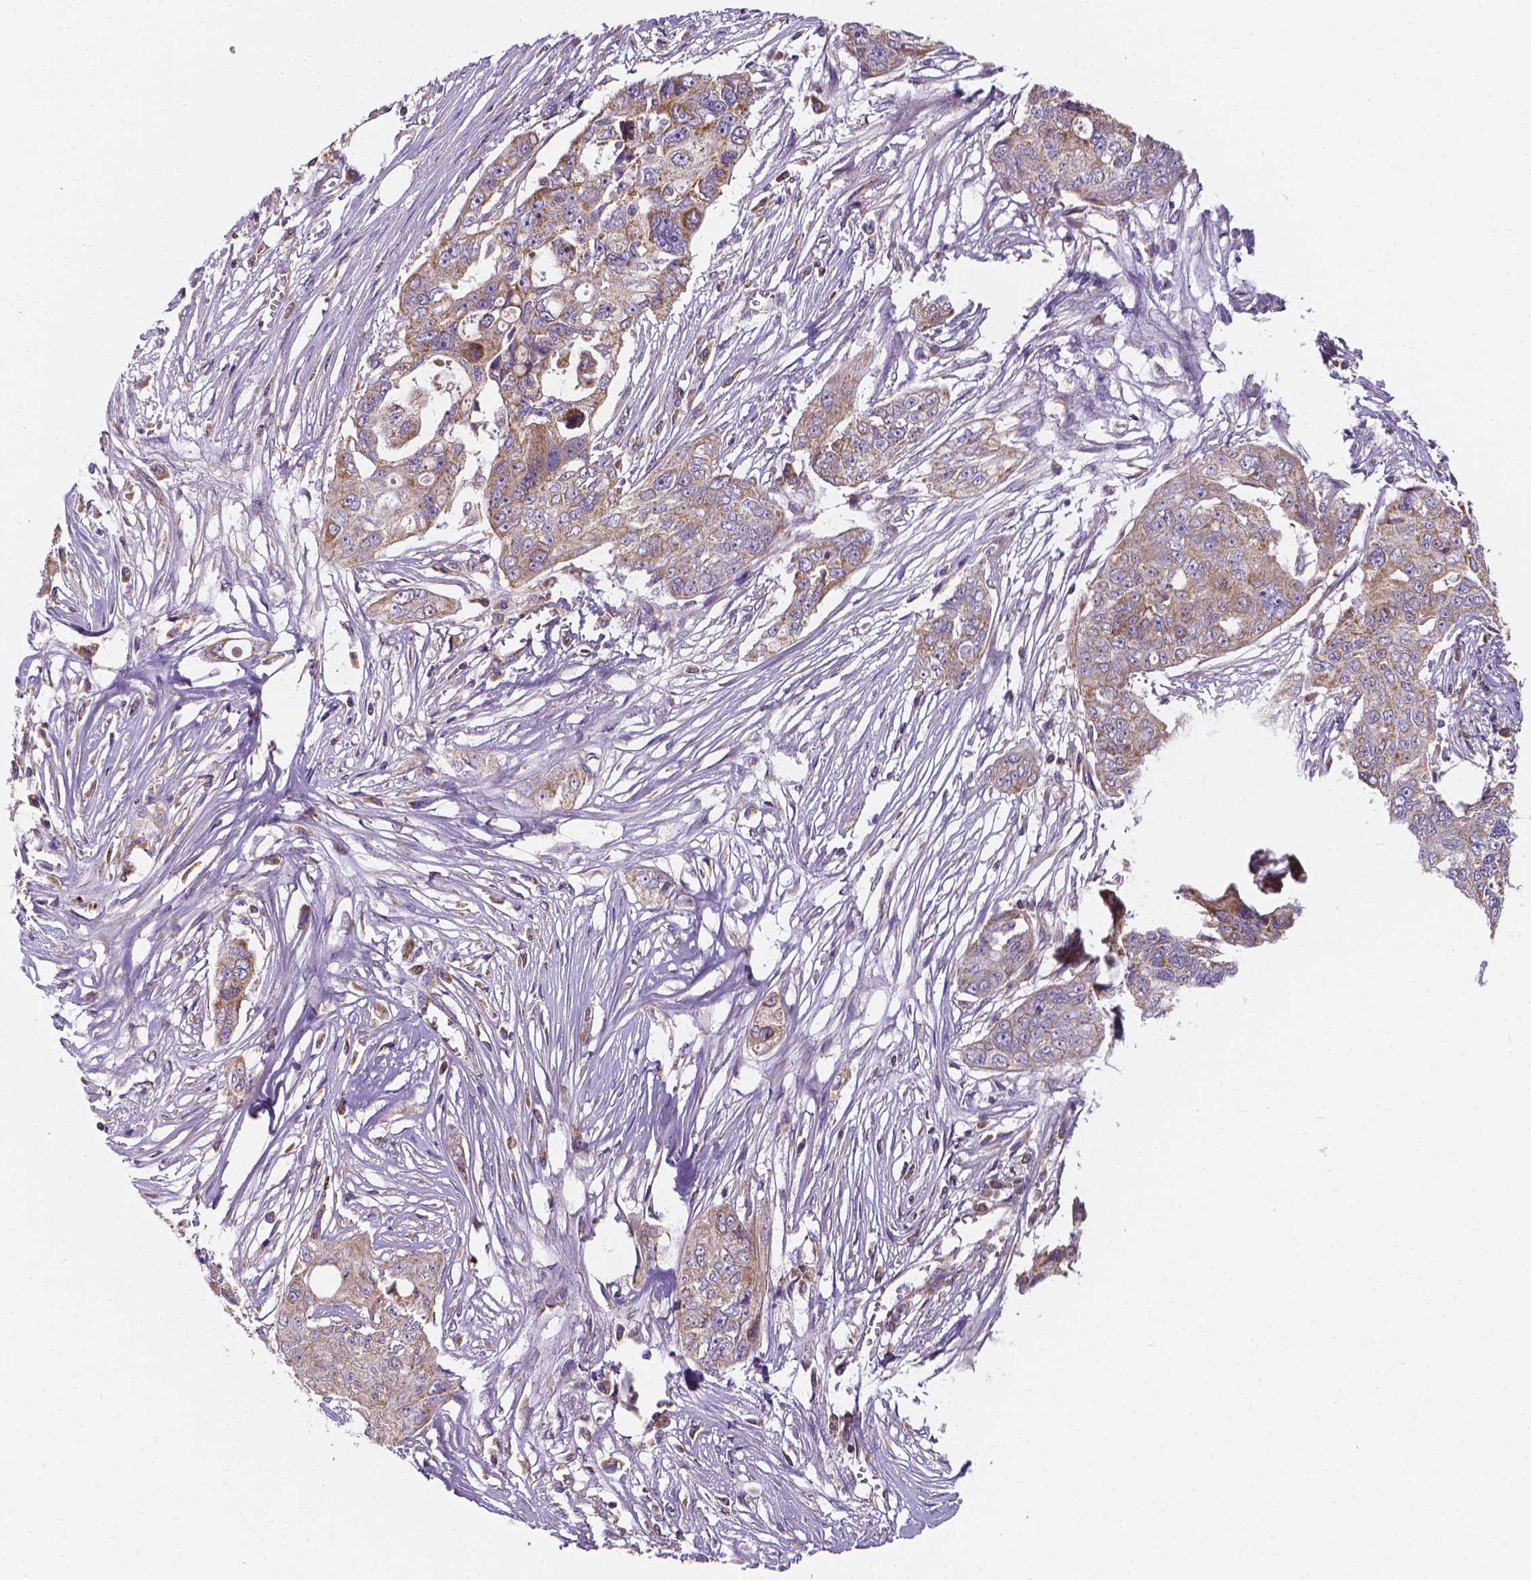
{"staining": {"intensity": "weak", "quantity": "25%-75%", "location": "cytoplasmic/membranous"}, "tissue": "ovarian cancer", "cell_type": "Tumor cells", "image_type": "cancer", "snomed": [{"axis": "morphology", "description": "Carcinoma, endometroid"}, {"axis": "topography", "description": "Ovary"}], "caption": "Brown immunohistochemical staining in human ovarian cancer (endometroid carcinoma) reveals weak cytoplasmic/membranous staining in approximately 25%-75% of tumor cells.", "gene": "SNCAIP", "patient": {"sex": "female", "age": 70}}